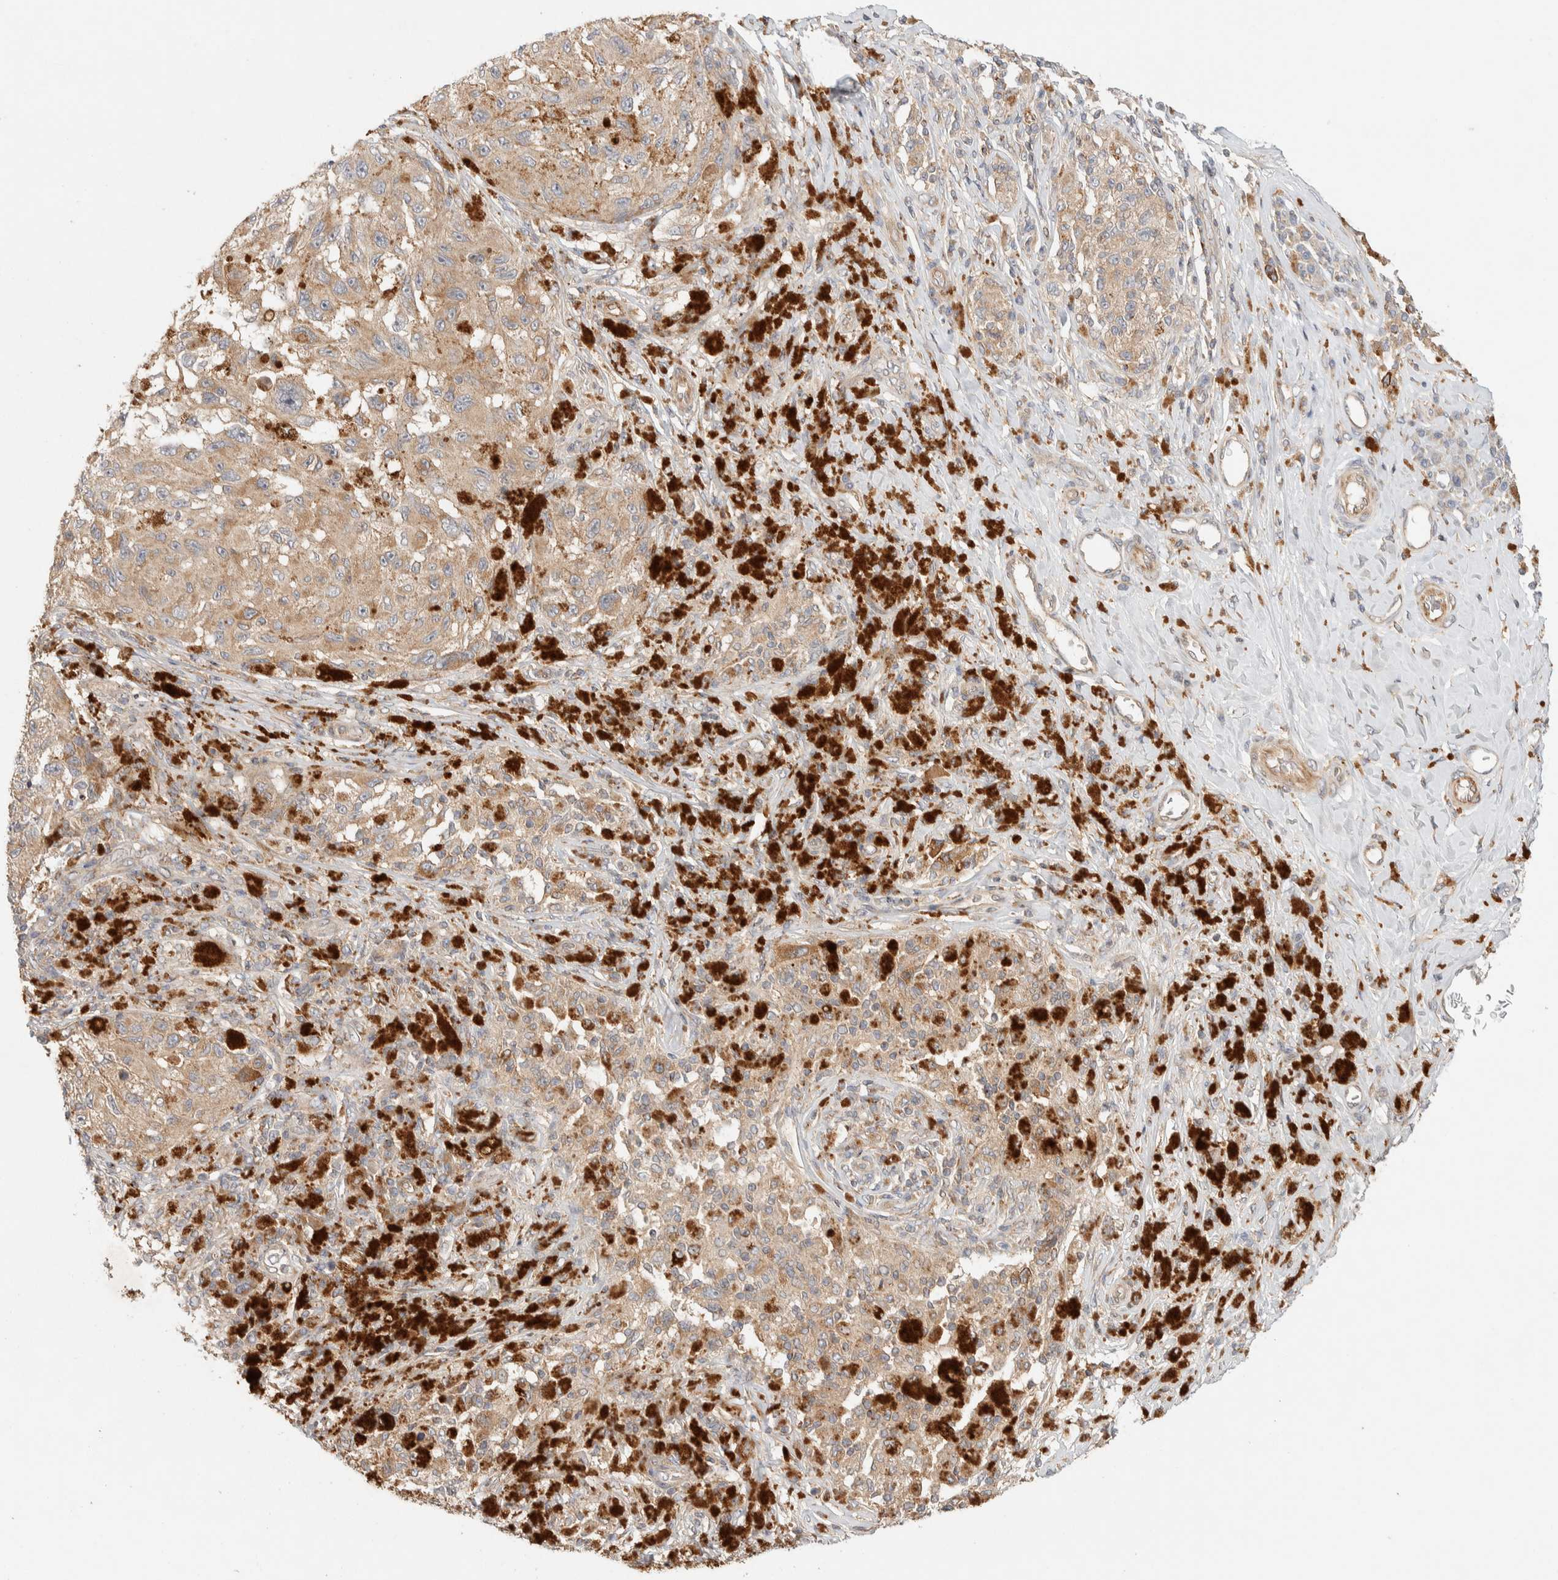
{"staining": {"intensity": "weak", "quantity": ">75%", "location": "cytoplasmic/membranous"}, "tissue": "melanoma", "cell_type": "Tumor cells", "image_type": "cancer", "snomed": [{"axis": "morphology", "description": "Malignant melanoma, NOS"}, {"axis": "topography", "description": "Skin"}], "caption": "Malignant melanoma tissue shows weak cytoplasmic/membranous staining in about >75% of tumor cells, visualized by immunohistochemistry.", "gene": "KIF9", "patient": {"sex": "female", "age": 73}}